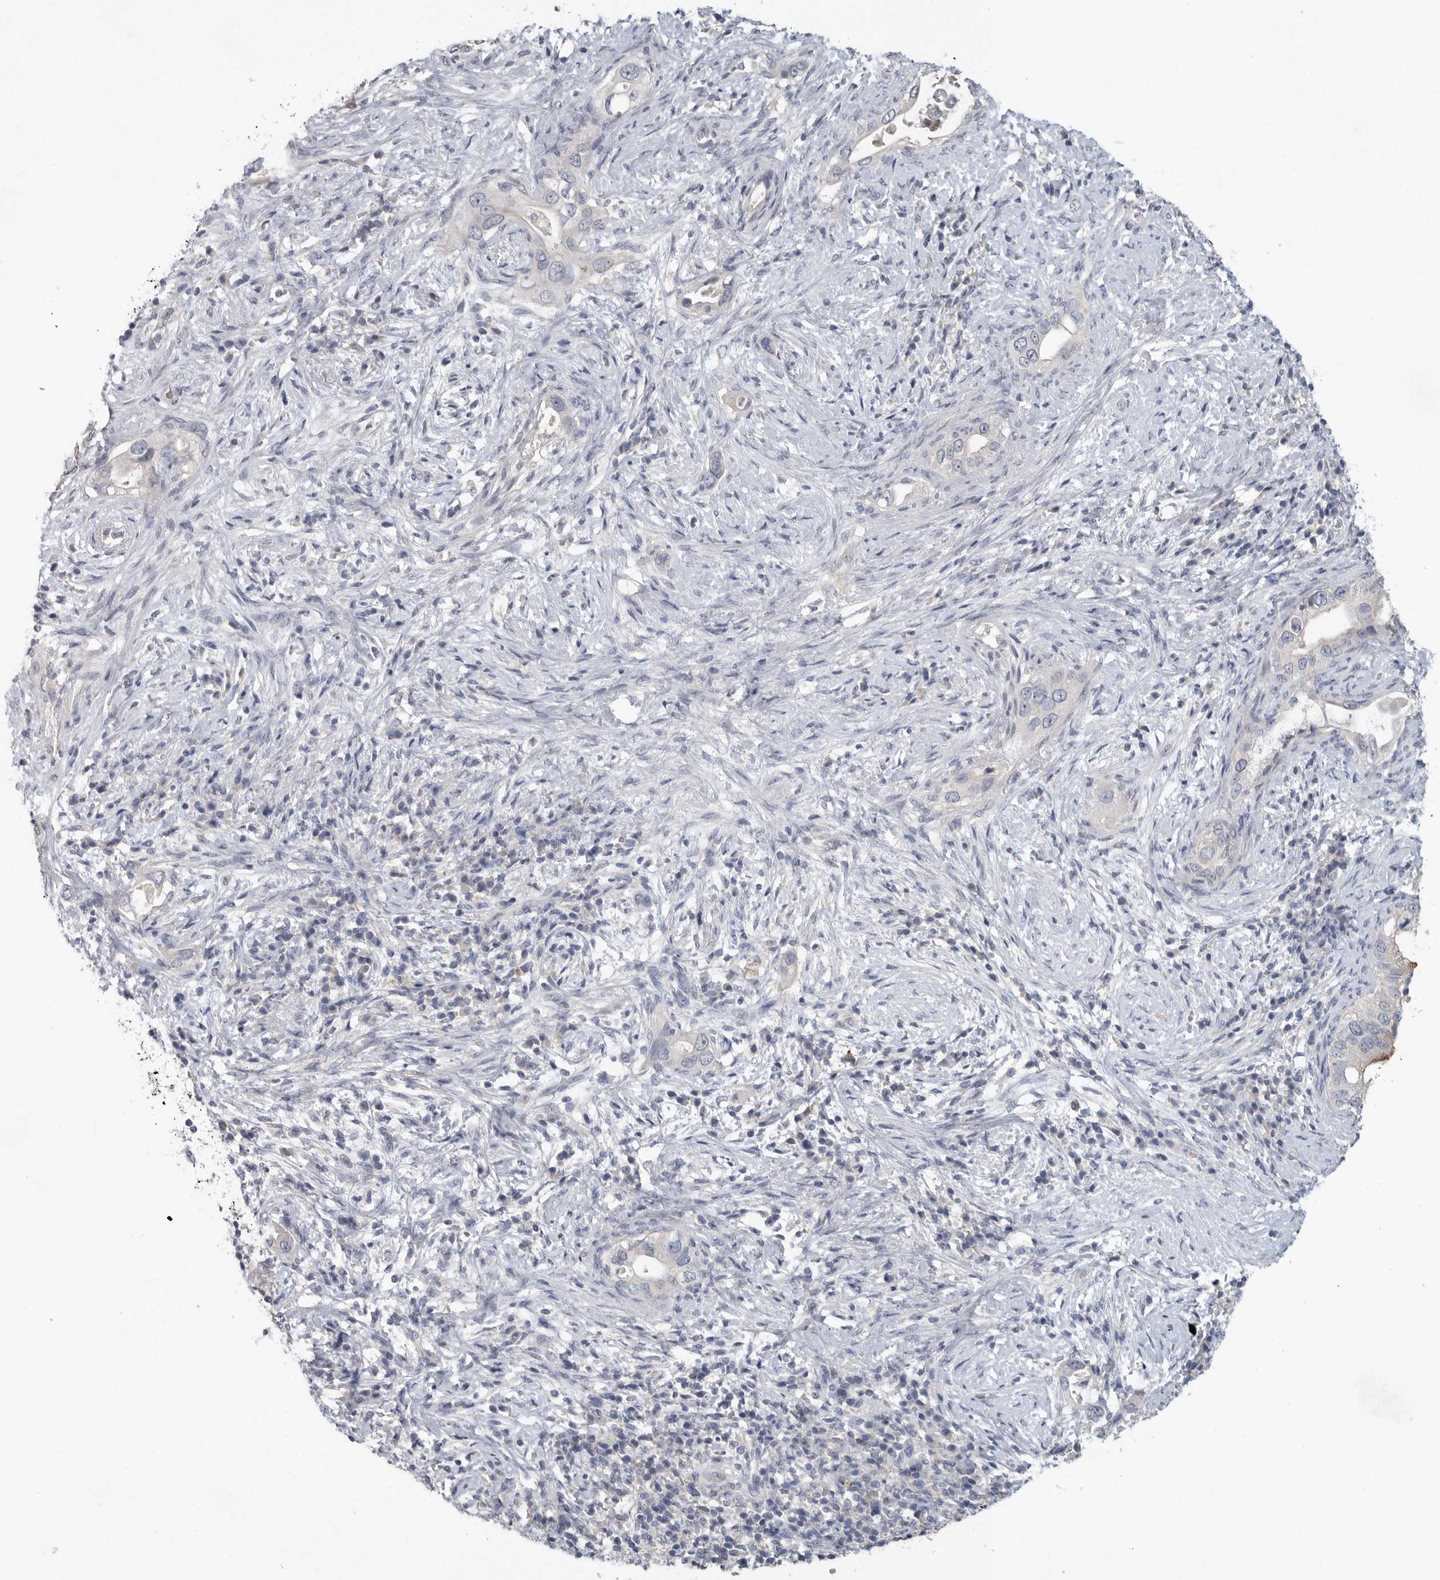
{"staining": {"intensity": "negative", "quantity": "none", "location": "none"}, "tissue": "pancreatic cancer", "cell_type": "Tumor cells", "image_type": "cancer", "snomed": [{"axis": "morphology", "description": "Inflammation, NOS"}, {"axis": "morphology", "description": "Adenocarcinoma, NOS"}, {"axis": "topography", "description": "Pancreas"}], "caption": "Photomicrograph shows no significant protein expression in tumor cells of pancreatic adenocarcinoma.", "gene": "REG4", "patient": {"sex": "female", "age": 56}}